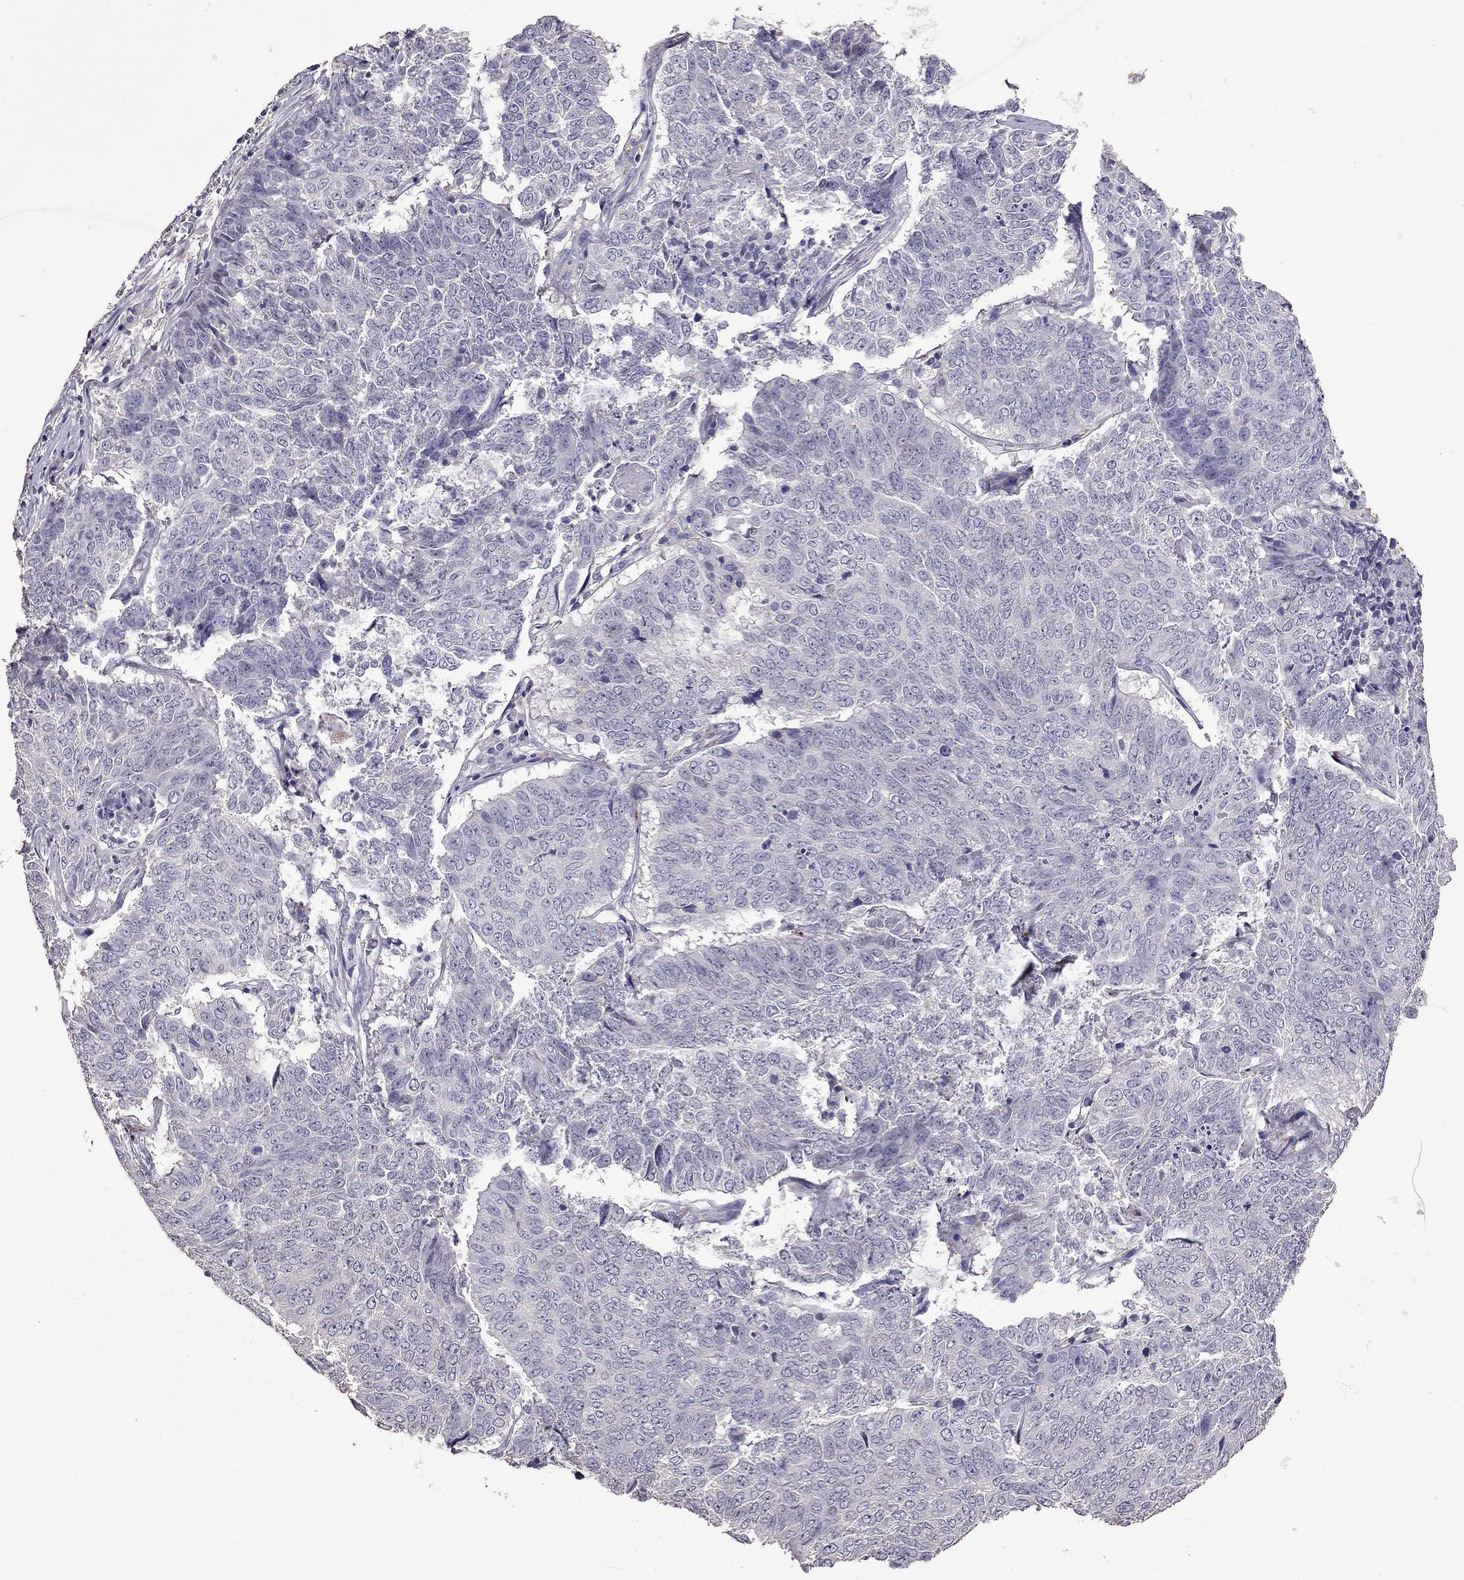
{"staining": {"intensity": "negative", "quantity": "none", "location": "none"}, "tissue": "lung cancer", "cell_type": "Tumor cells", "image_type": "cancer", "snomed": [{"axis": "morphology", "description": "Squamous cell carcinoma, NOS"}, {"axis": "topography", "description": "Lung"}], "caption": "IHC image of lung squamous cell carcinoma stained for a protein (brown), which displays no expression in tumor cells.", "gene": "NKX3-1", "patient": {"sex": "male", "age": 64}}